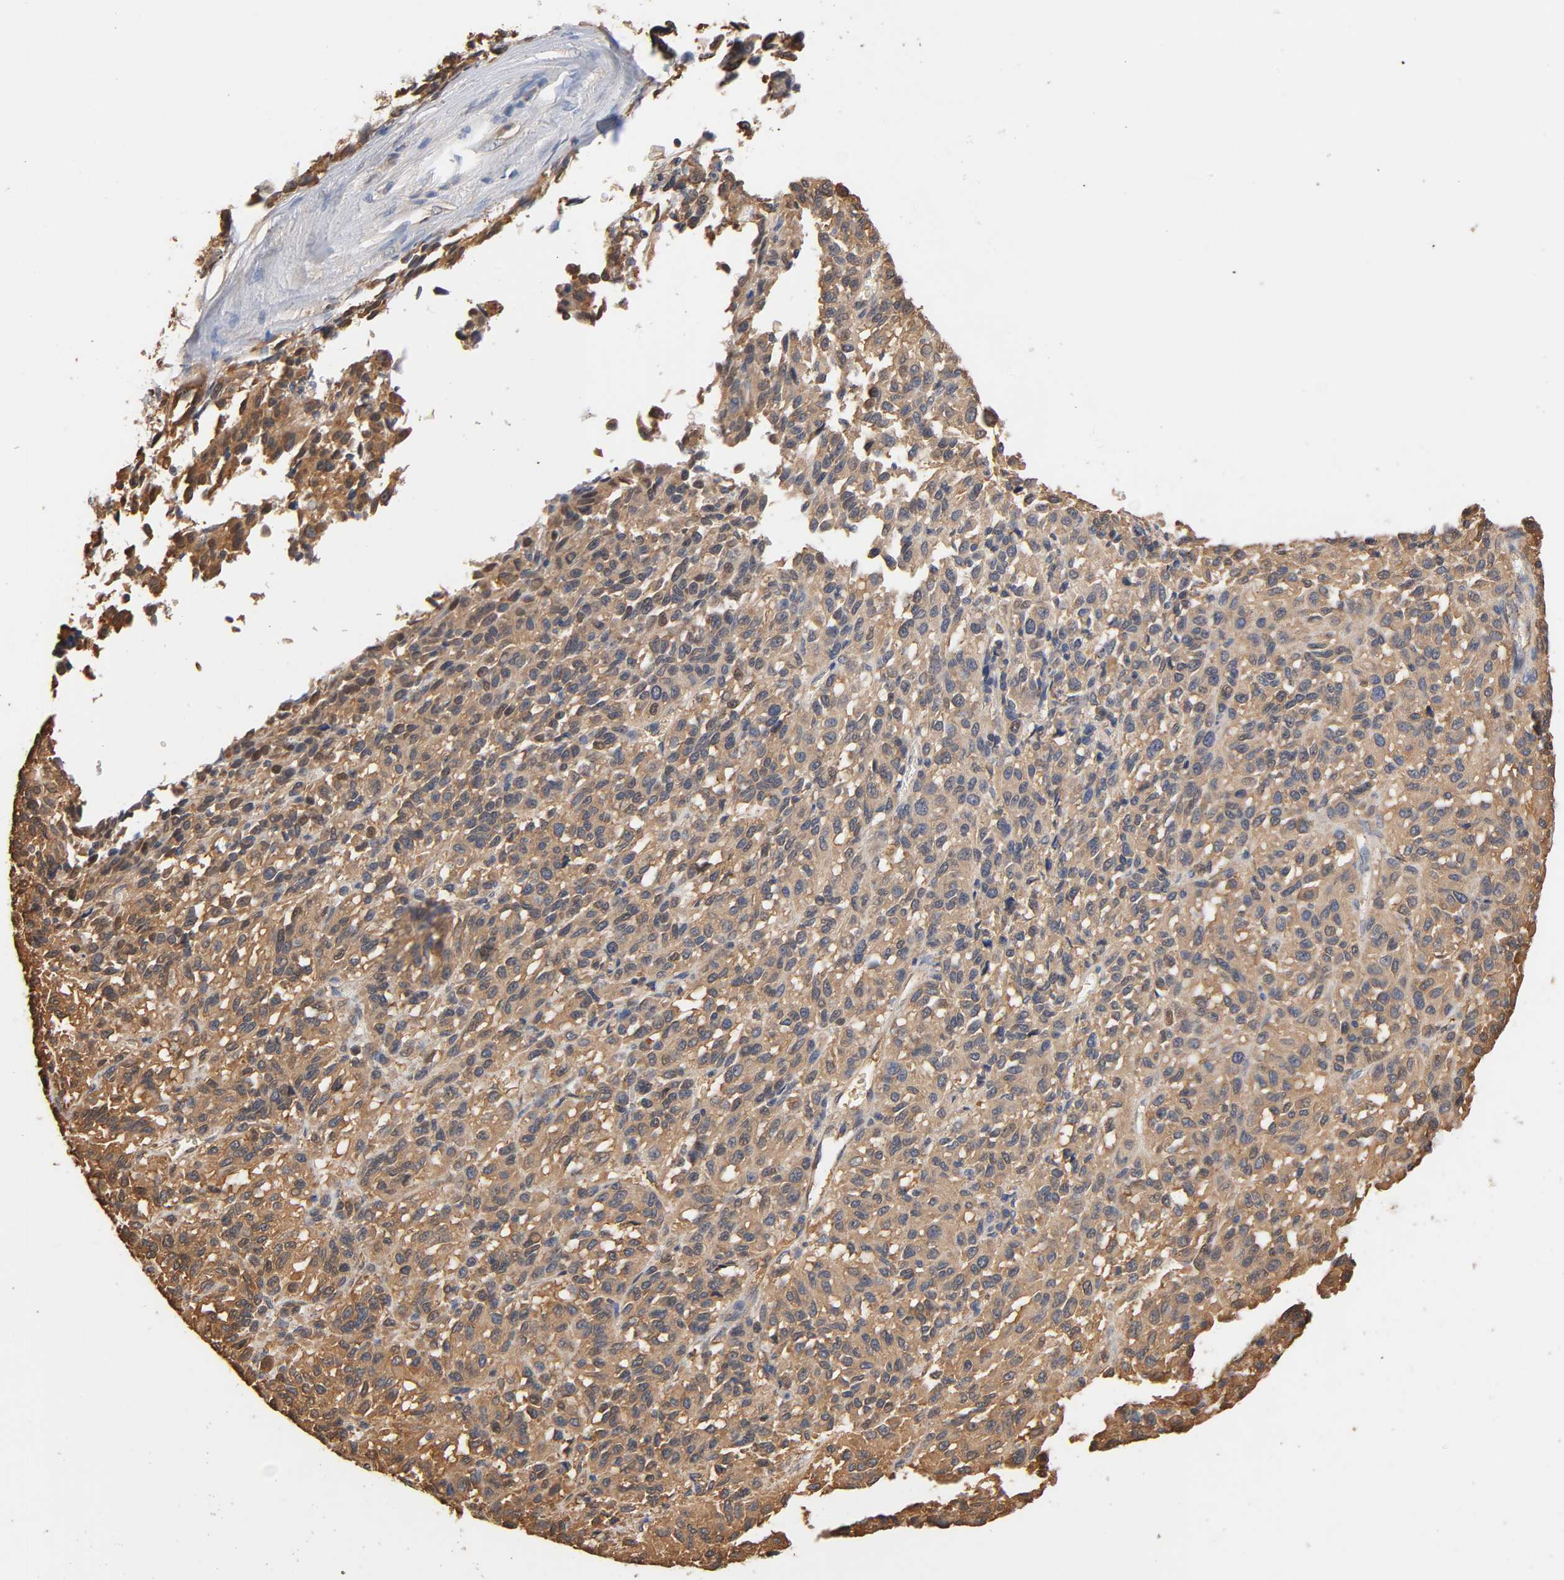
{"staining": {"intensity": "moderate", "quantity": ">75%", "location": "cytoplasmic/membranous"}, "tissue": "melanoma", "cell_type": "Tumor cells", "image_type": "cancer", "snomed": [{"axis": "morphology", "description": "Malignant melanoma, Metastatic site"}, {"axis": "topography", "description": "Lung"}], "caption": "Immunohistochemistry (DAB) staining of human malignant melanoma (metastatic site) displays moderate cytoplasmic/membranous protein positivity in about >75% of tumor cells.", "gene": "ALDOA", "patient": {"sex": "male", "age": 64}}